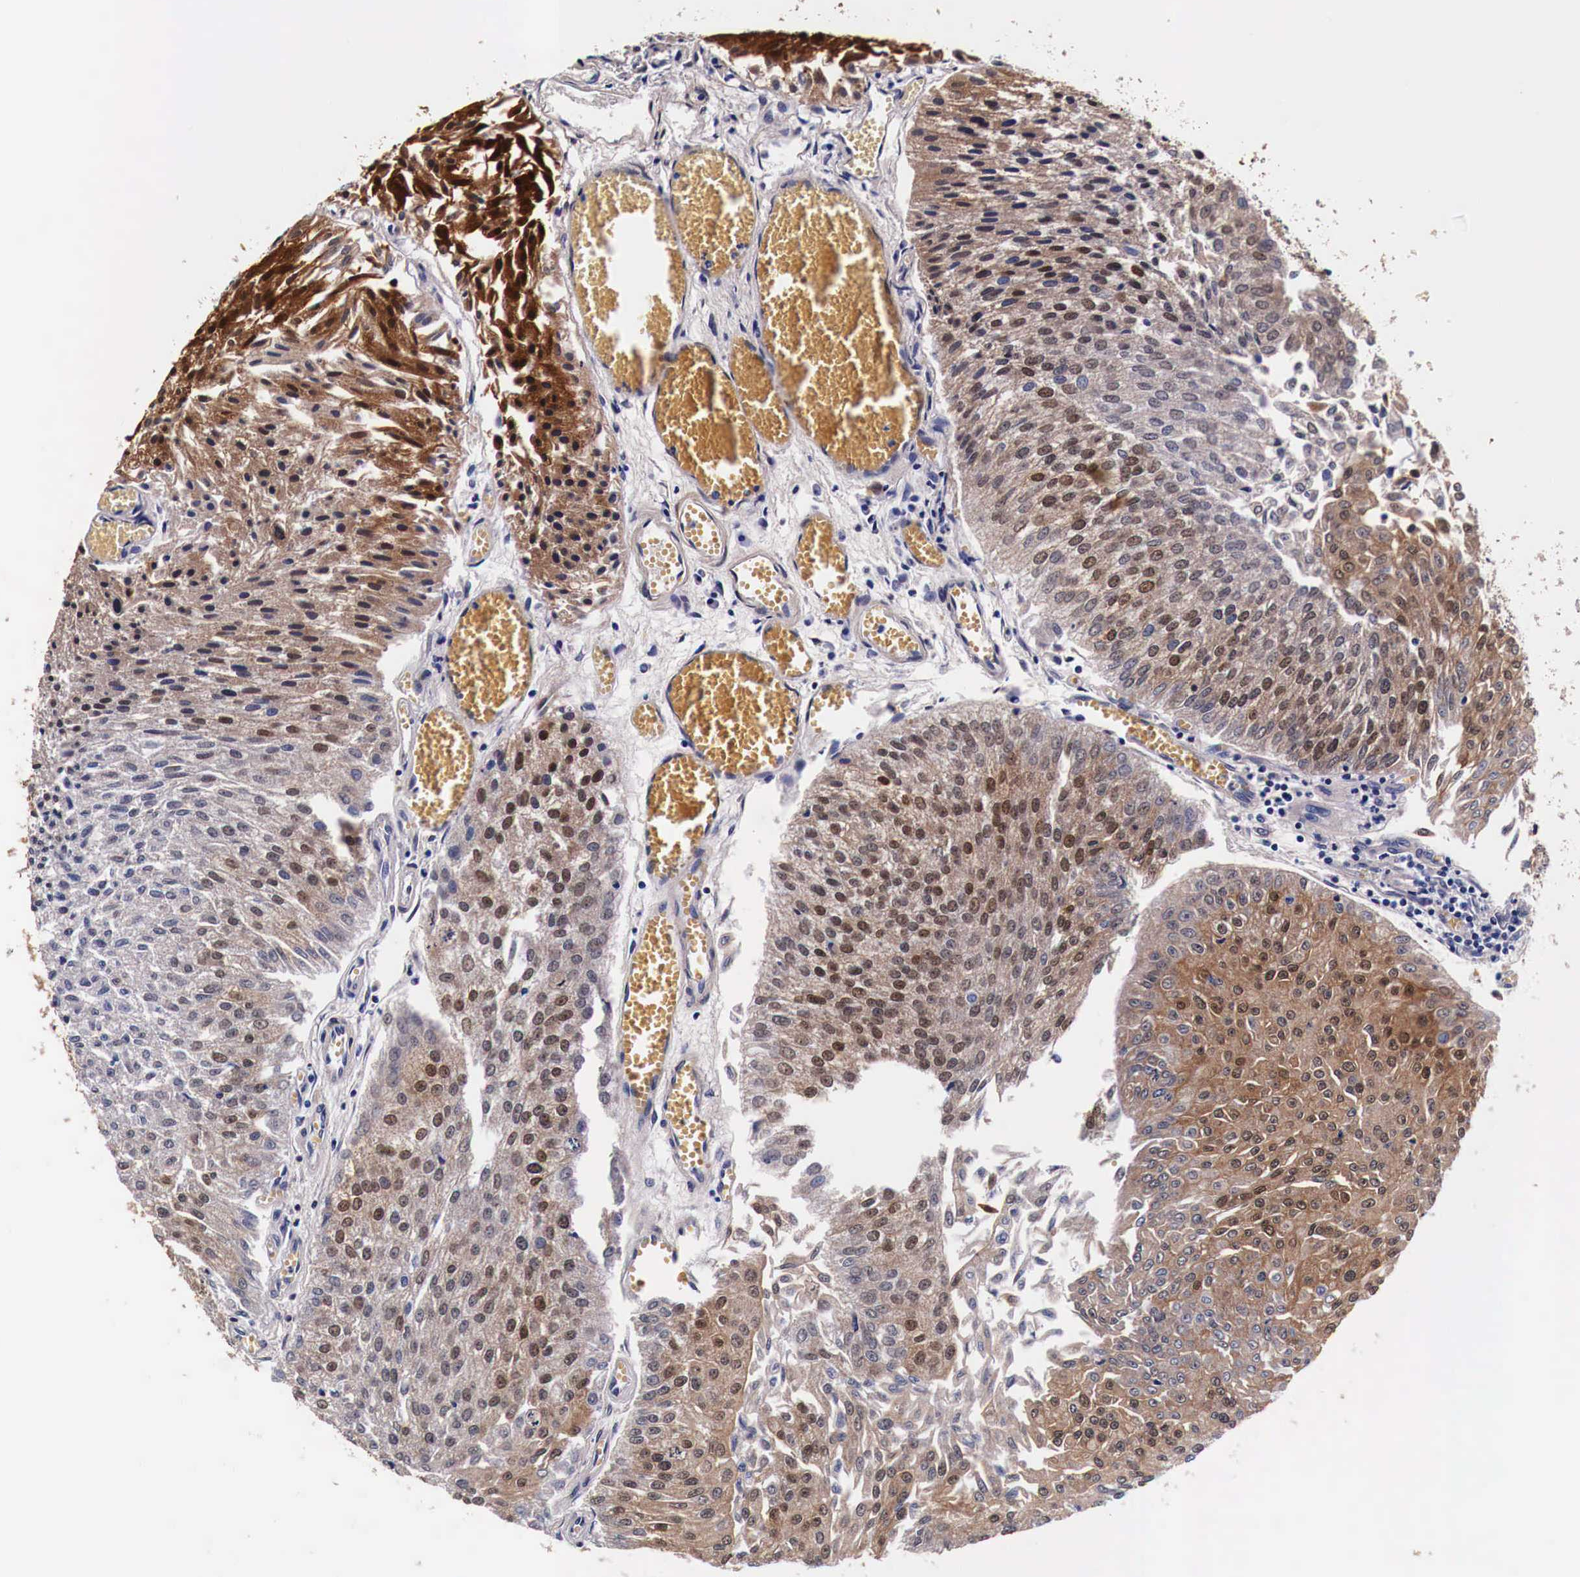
{"staining": {"intensity": "moderate", "quantity": "25%-75%", "location": "cytoplasmic/membranous,nuclear"}, "tissue": "urothelial cancer", "cell_type": "Tumor cells", "image_type": "cancer", "snomed": [{"axis": "morphology", "description": "Urothelial carcinoma, Low grade"}, {"axis": "topography", "description": "Urinary bladder"}], "caption": "Immunohistochemical staining of urothelial cancer displays medium levels of moderate cytoplasmic/membranous and nuclear staining in approximately 25%-75% of tumor cells.", "gene": "HSPB1", "patient": {"sex": "male", "age": 86}}